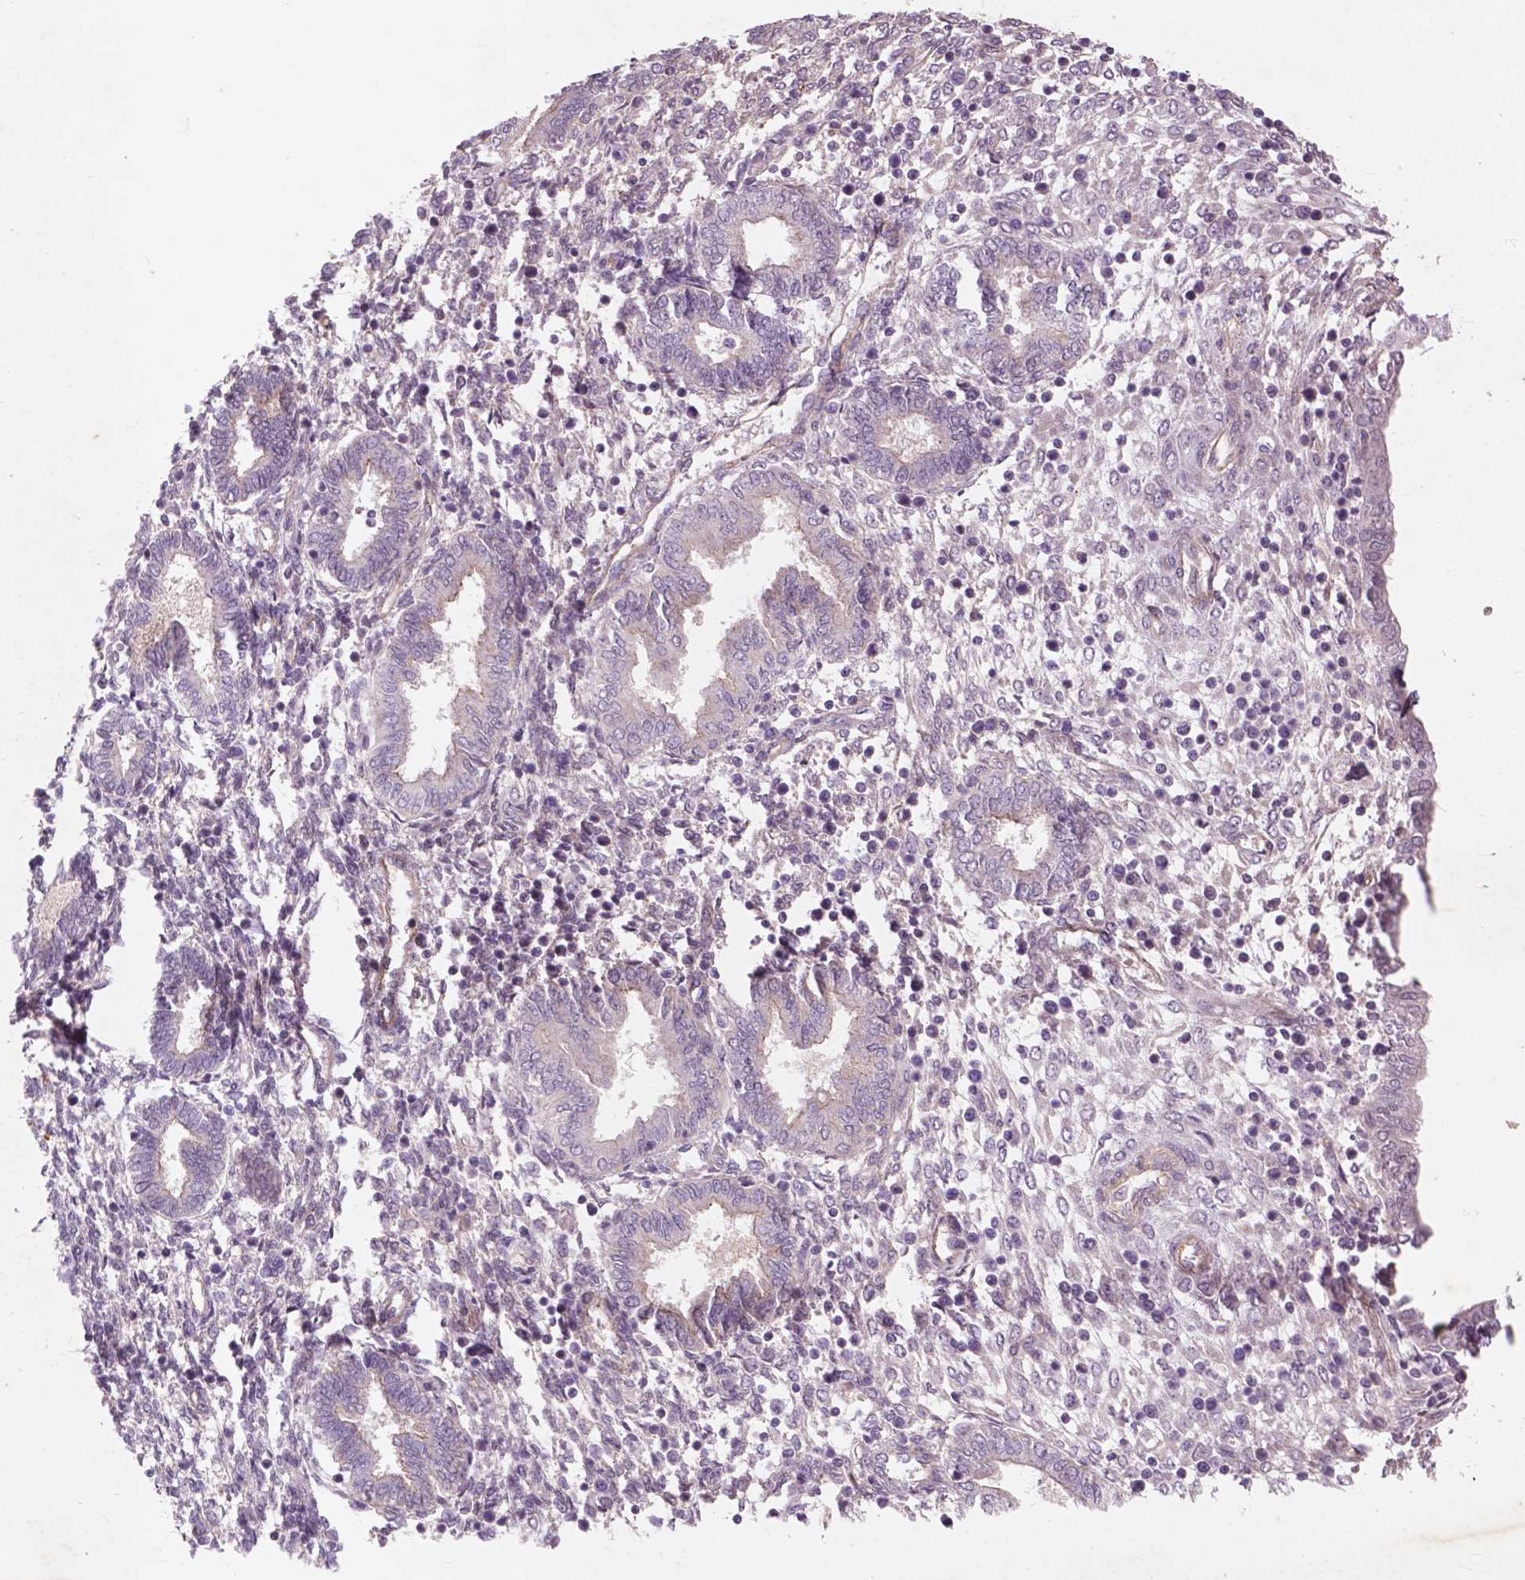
{"staining": {"intensity": "negative", "quantity": "none", "location": "none"}, "tissue": "endometrium", "cell_type": "Cells in endometrial stroma", "image_type": "normal", "snomed": [{"axis": "morphology", "description": "Normal tissue, NOS"}, {"axis": "topography", "description": "Endometrium"}], "caption": "Protein analysis of normal endometrium shows no significant staining in cells in endometrial stroma. (Stains: DAB IHC with hematoxylin counter stain, Microscopy: brightfield microscopy at high magnification).", "gene": "RFPL4B", "patient": {"sex": "female", "age": 42}}